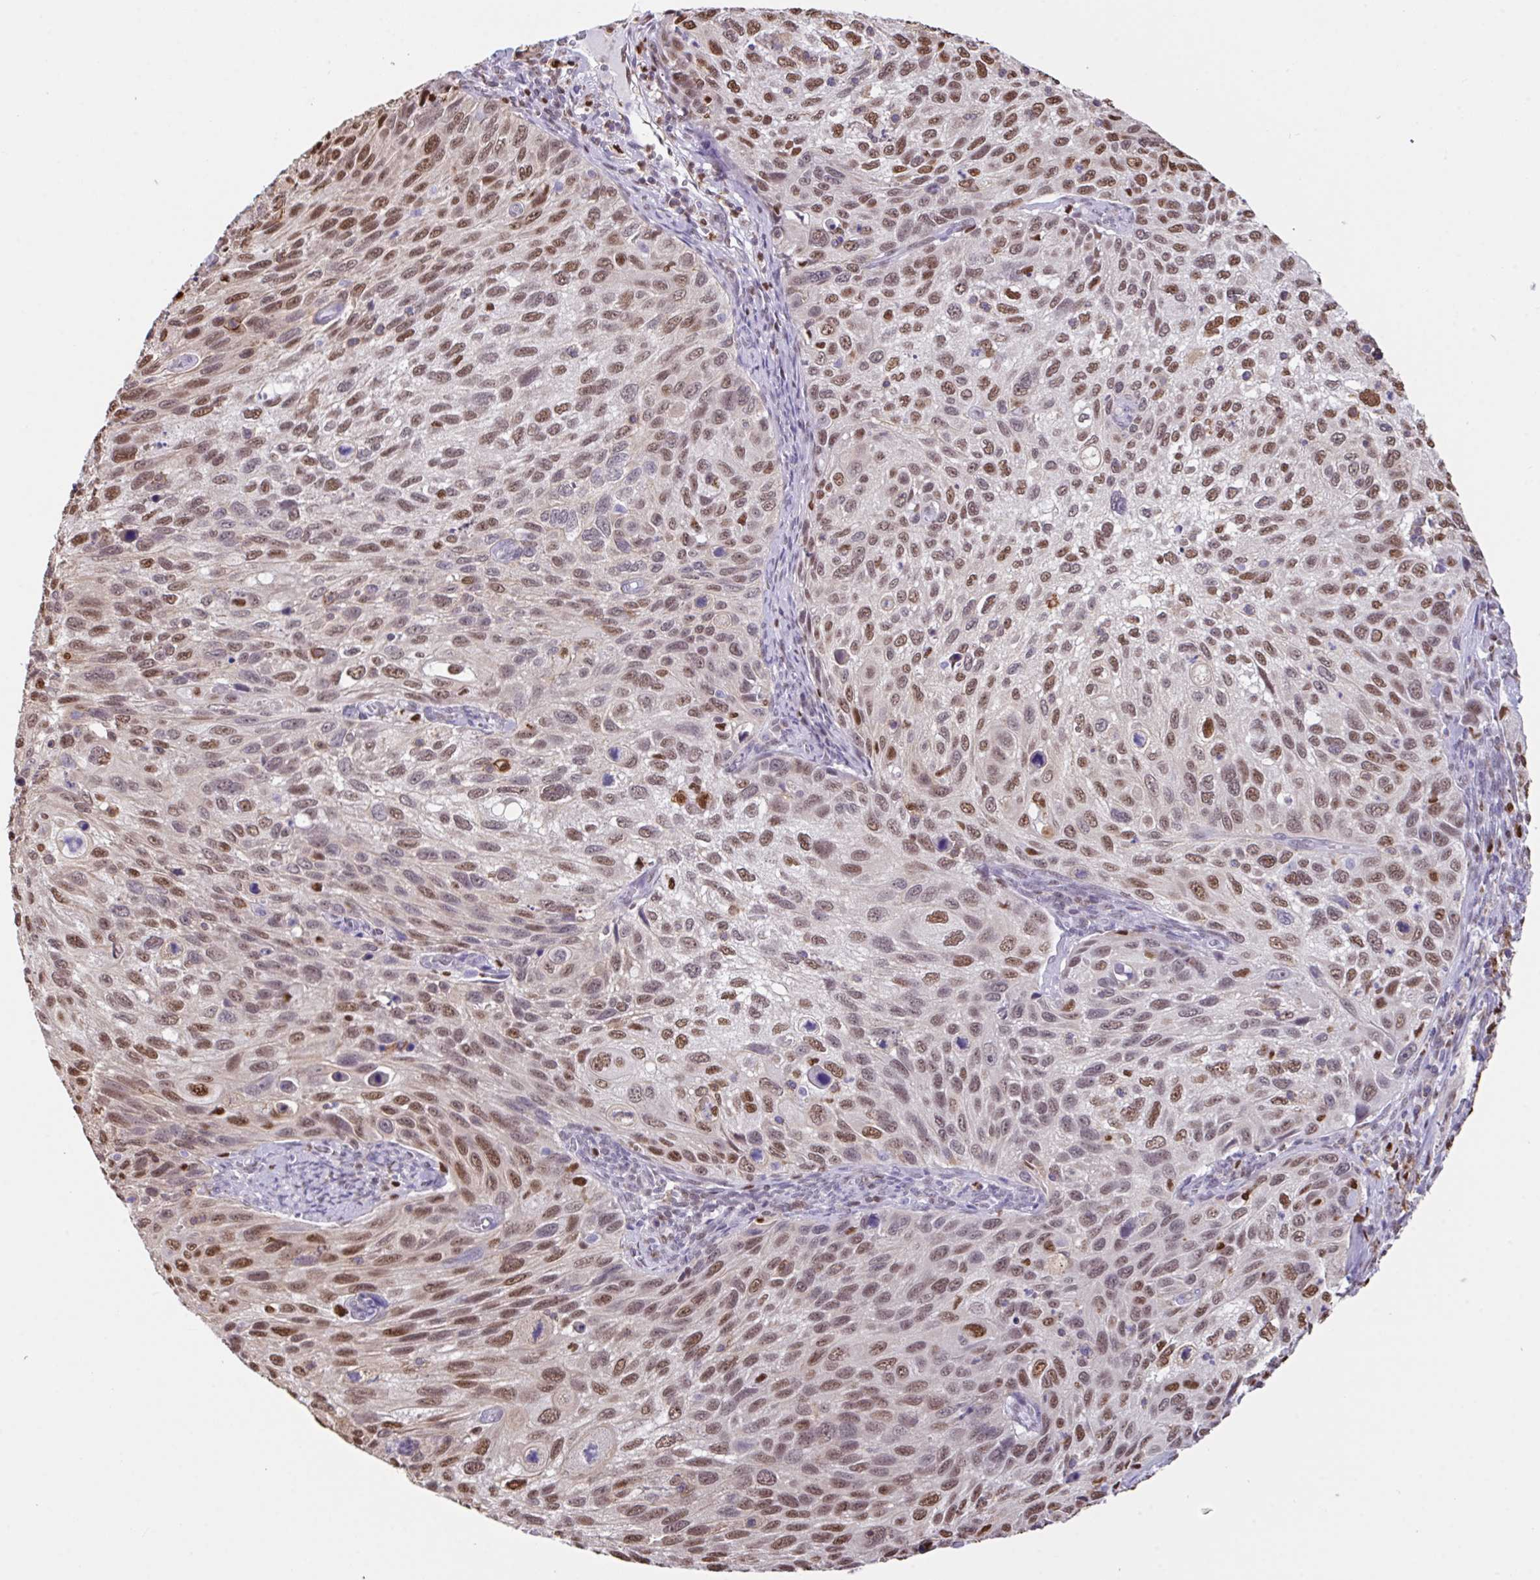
{"staining": {"intensity": "moderate", "quantity": ">75%", "location": "nuclear"}, "tissue": "cervical cancer", "cell_type": "Tumor cells", "image_type": "cancer", "snomed": [{"axis": "morphology", "description": "Squamous cell carcinoma, NOS"}, {"axis": "topography", "description": "Cervix"}], "caption": "DAB (3,3'-diaminobenzidine) immunohistochemical staining of cervical squamous cell carcinoma reveals moderate nuclear protein positivity in approximately >75% of tumor cells. (DAB IHC, brown staining for protein, blue staining for nuclei).", "gene": "BTBD10", "patient": {"sex": "female", "age": 70}}